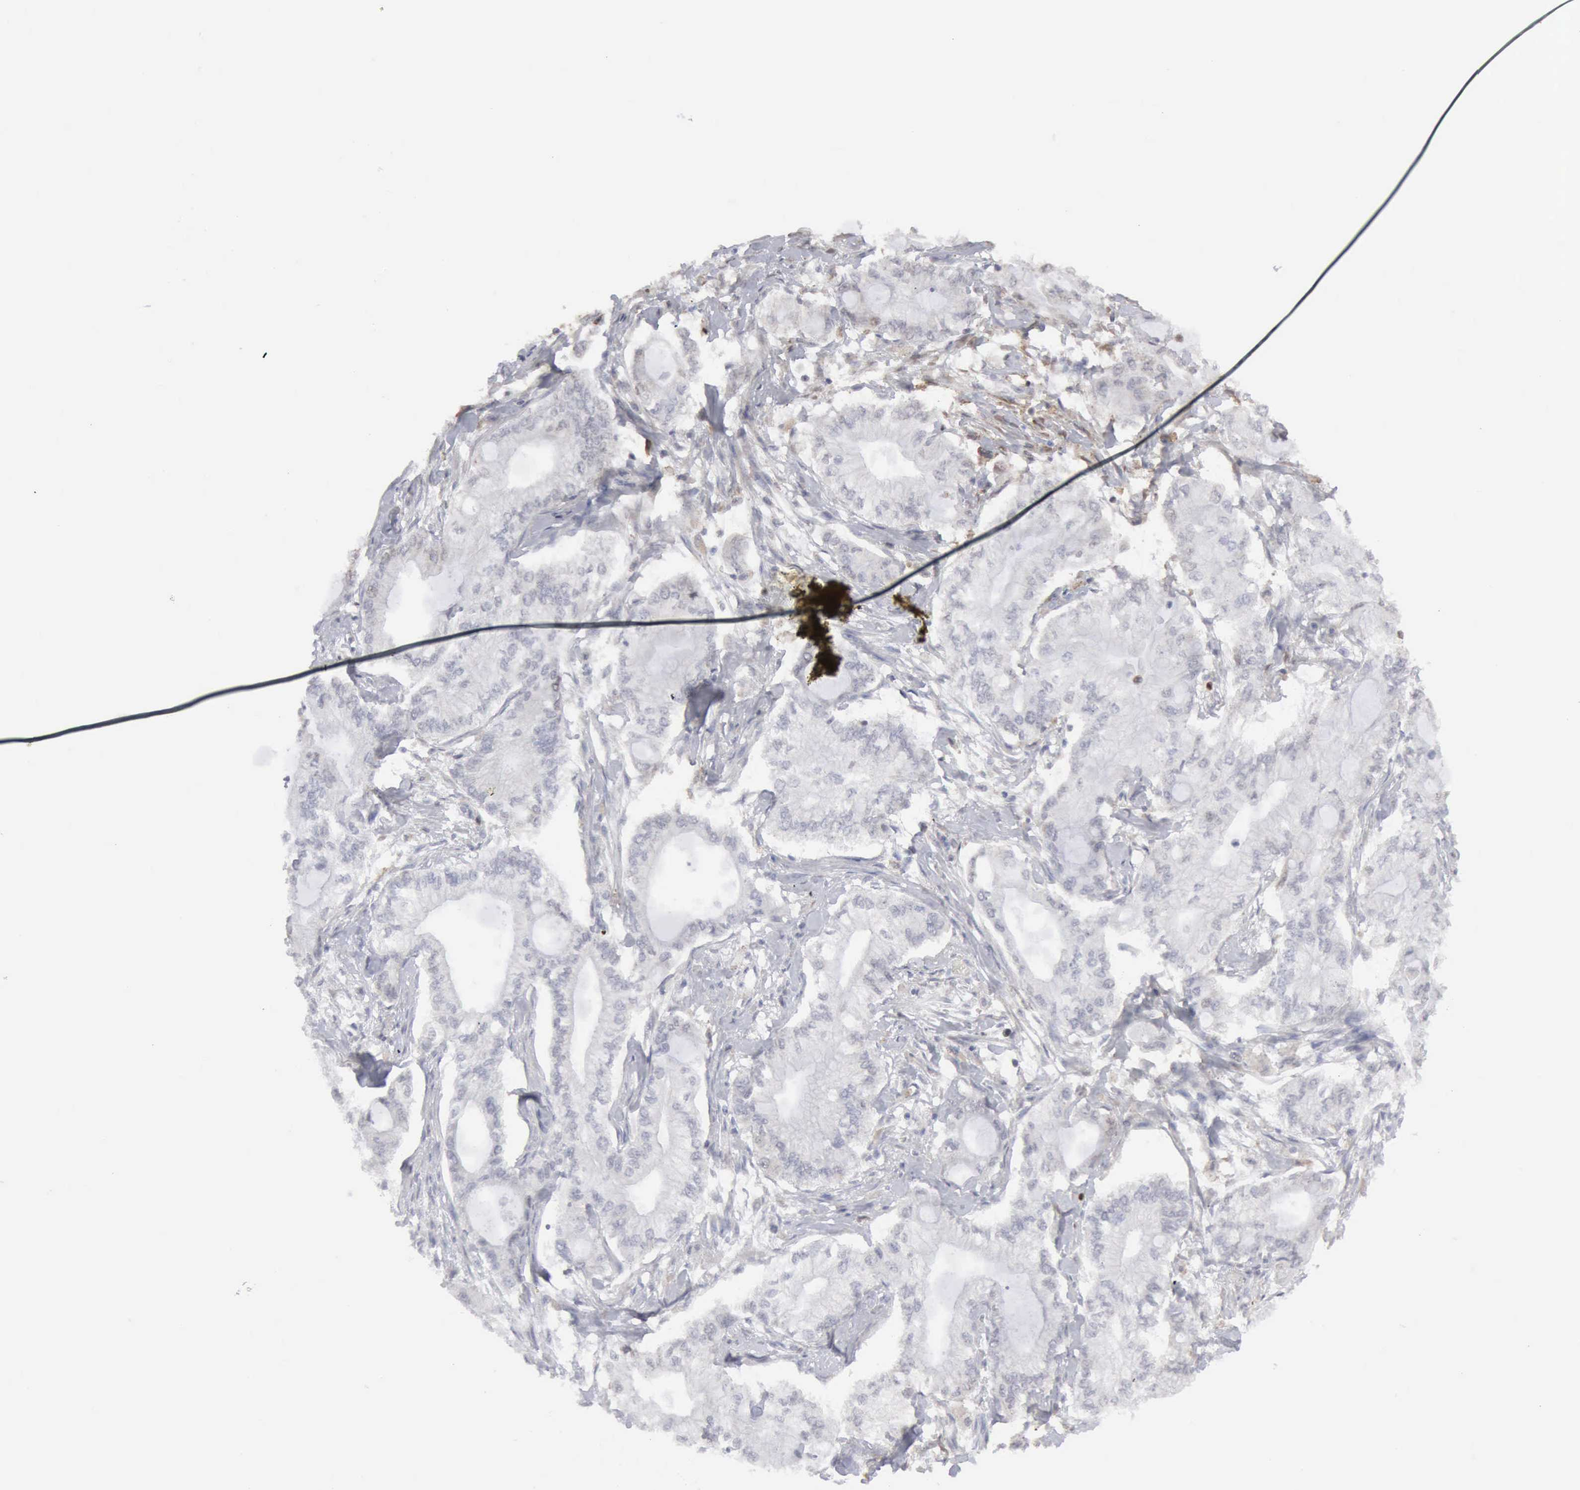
{"staining": {"intensity": "negative", "quantity": "none", "location": "none"}, "tissue": "pancreatic cancer", "cell_type": "Tumor cells", "image_type": "cancer", "snomed": [{"axis": "morphology", "description": "Adenocarcinoma, NOS"}, {"axis": "topography", "description": "Pancreas"}], "caption": "DAB (3,3'-diaminobenzidine) immunohistochemical staining of human pancreatic adenocarcinoma reveals no significant positivity in tumor cells. Brightfield microscopy of IHC stained with DAB (brown) and hematoxylin (blue), captured at high magnification.", "gene": "STAT1", "patient": {"sex": "male", "age": 79}}